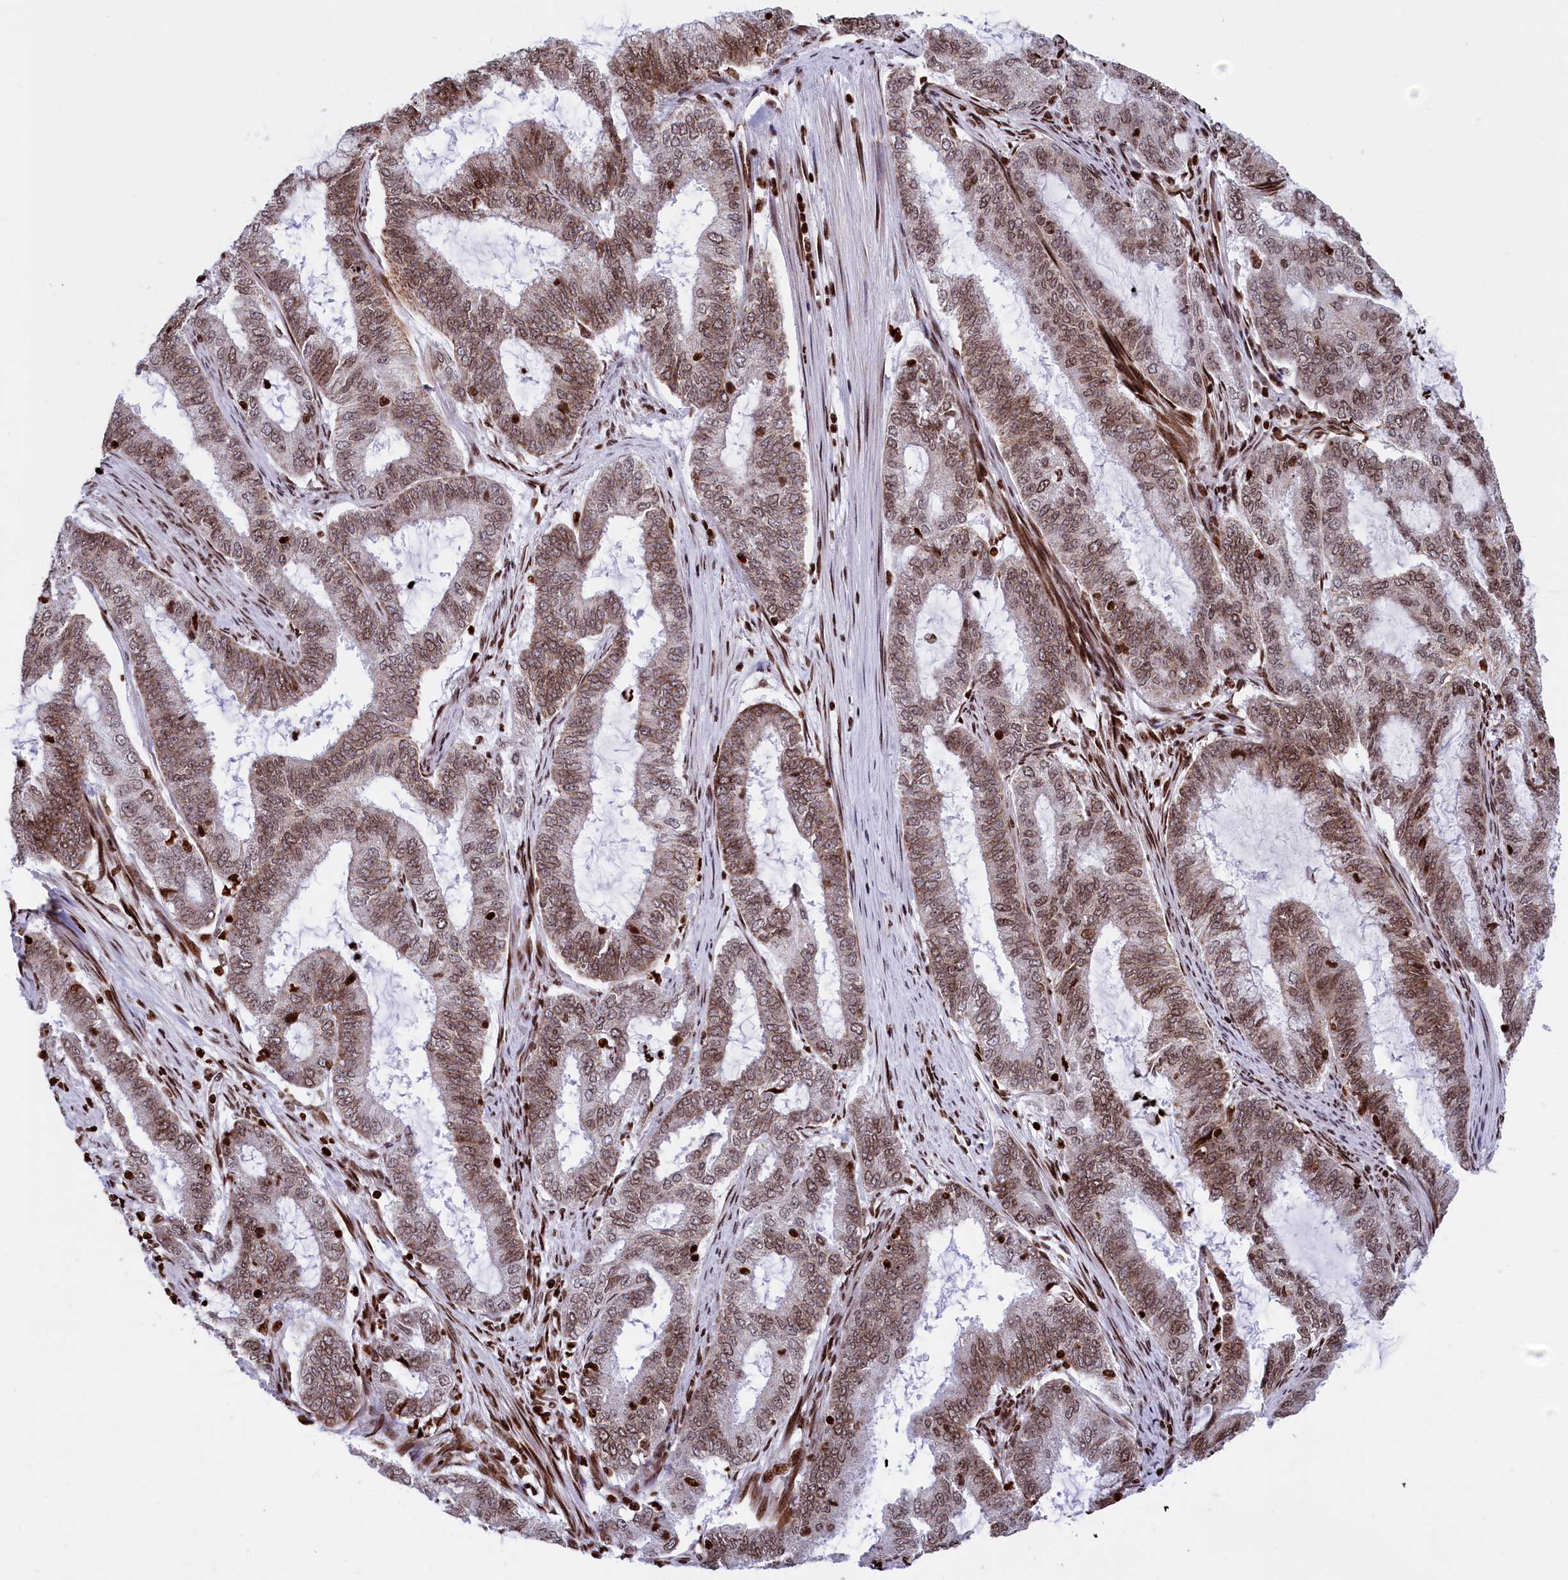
{"staining": {"intensity": "moderate", "quantity": ">75%", "location": "cytoplasmic/membranous,nuclear"}, "tissue": "endometrial cancer", "cell_type": "Tumor cells", "image_type": "cancer", "snomed": [{"axis": "morphology", "description": "Adenocarcinoma, NOS"}, {"axis": "topography", "description": "Endometrium"}], "caption": "Endometrial cancer (adenocarcinoma) was stained to show a protein in brown. There is medium levels of moderate cytoplasmic/membranous and nuclear positivity in about >75% of tumor cells. Using DAB (brown) and hematoxylin (blue) stains, captured at high magnification using brightfield microscopy.", "gene": "TIMM29", "patient": {"sex": "female", "age": 51}}